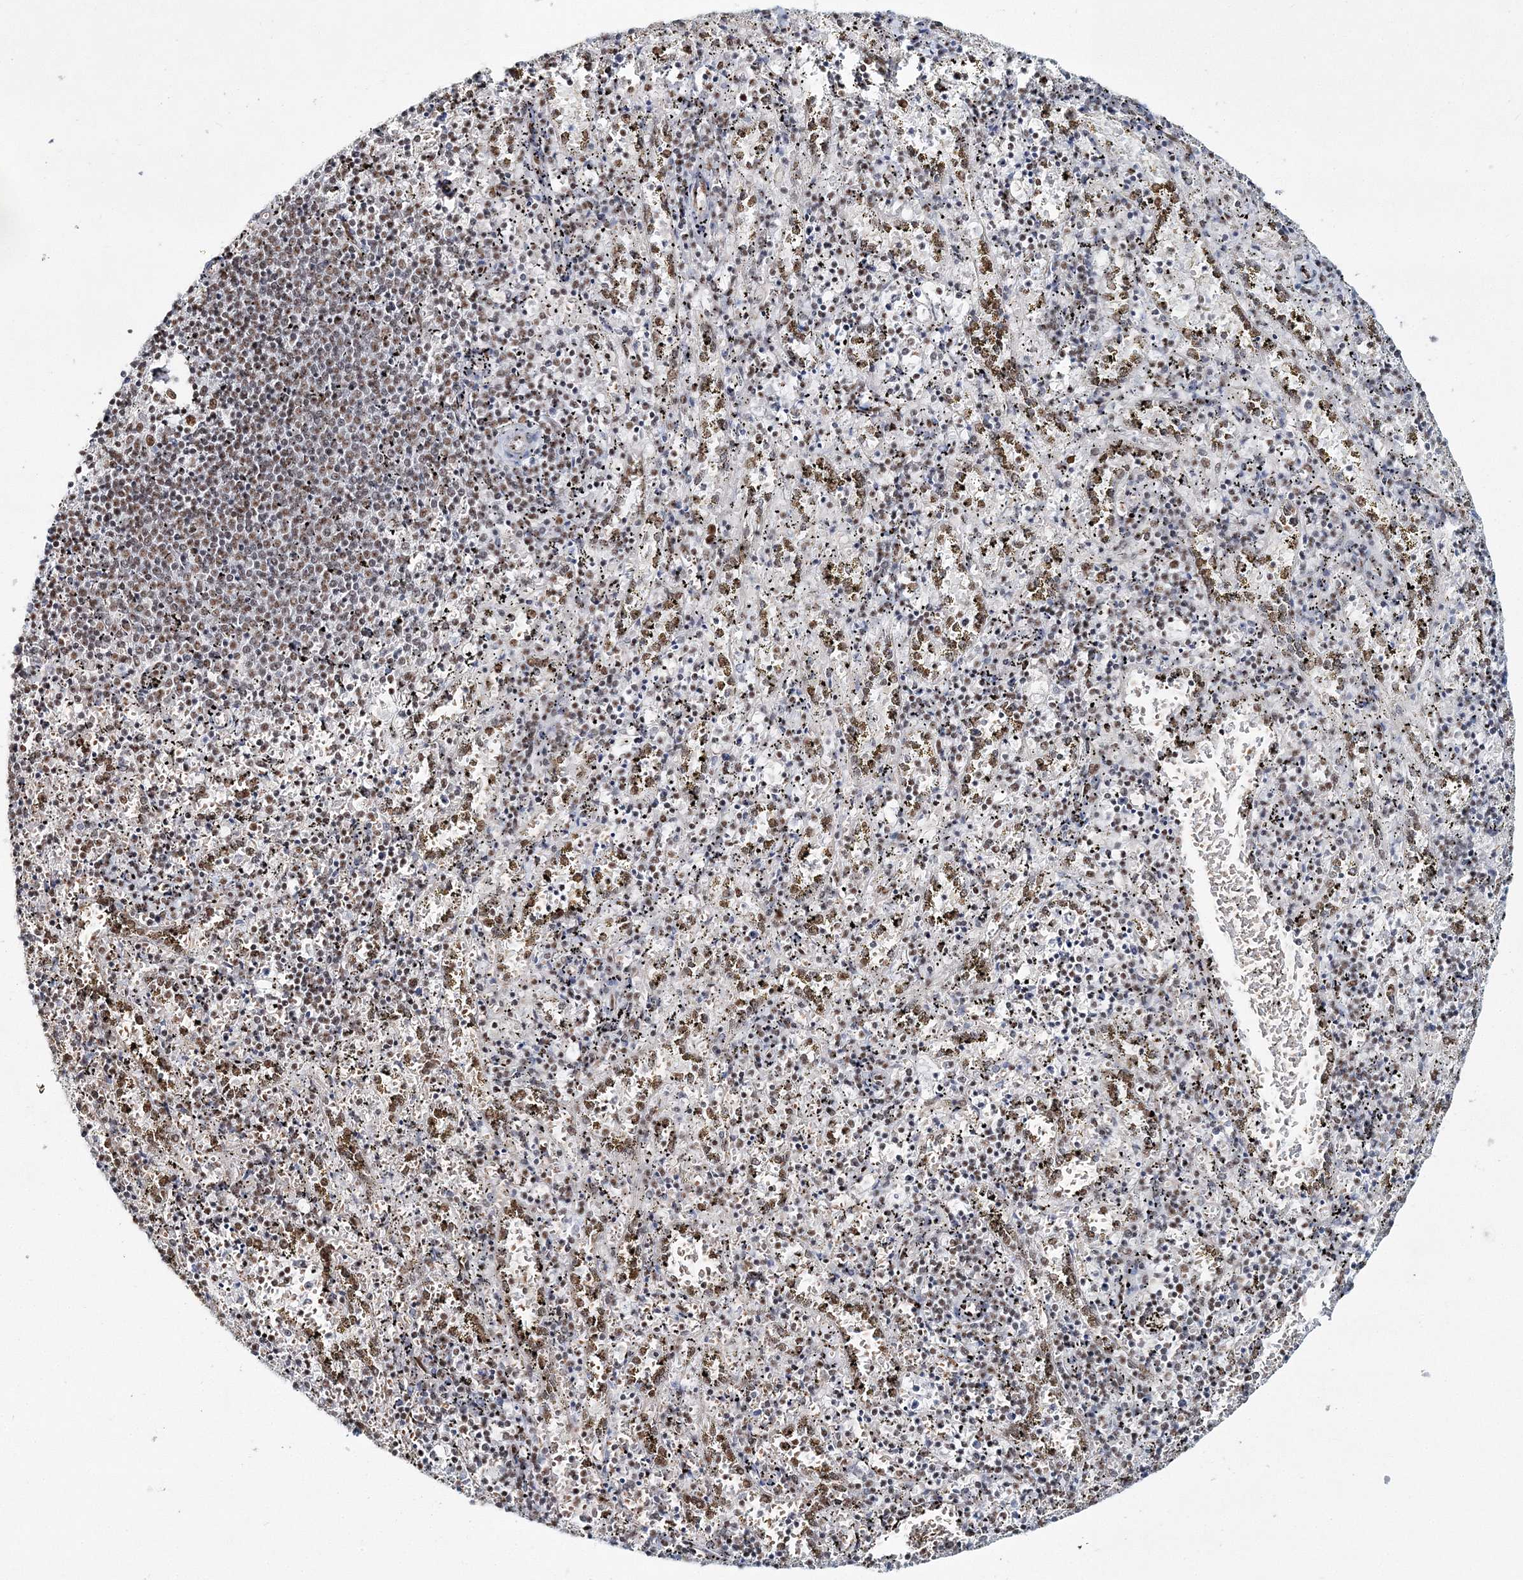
{"staining": {"intensity": "moderate", "quantity": "25%-75%", "location": "nuclear"}, "tissue": "spleen", "cell_type": "Cells in red pulp", "image_type": "normal", "snomed": [{"axis": "morphology", "description": "Normal tissue, NOS"}, {"axis": "topography", "description": "Spleen"}], "caption": "A medium amount of moderate nuclear staining is identified in about 25%-75% of cells in red pulp in benign spleen.", "gene": "ENSG00000290315", "patient": {"sex": "male", "age": 11}}